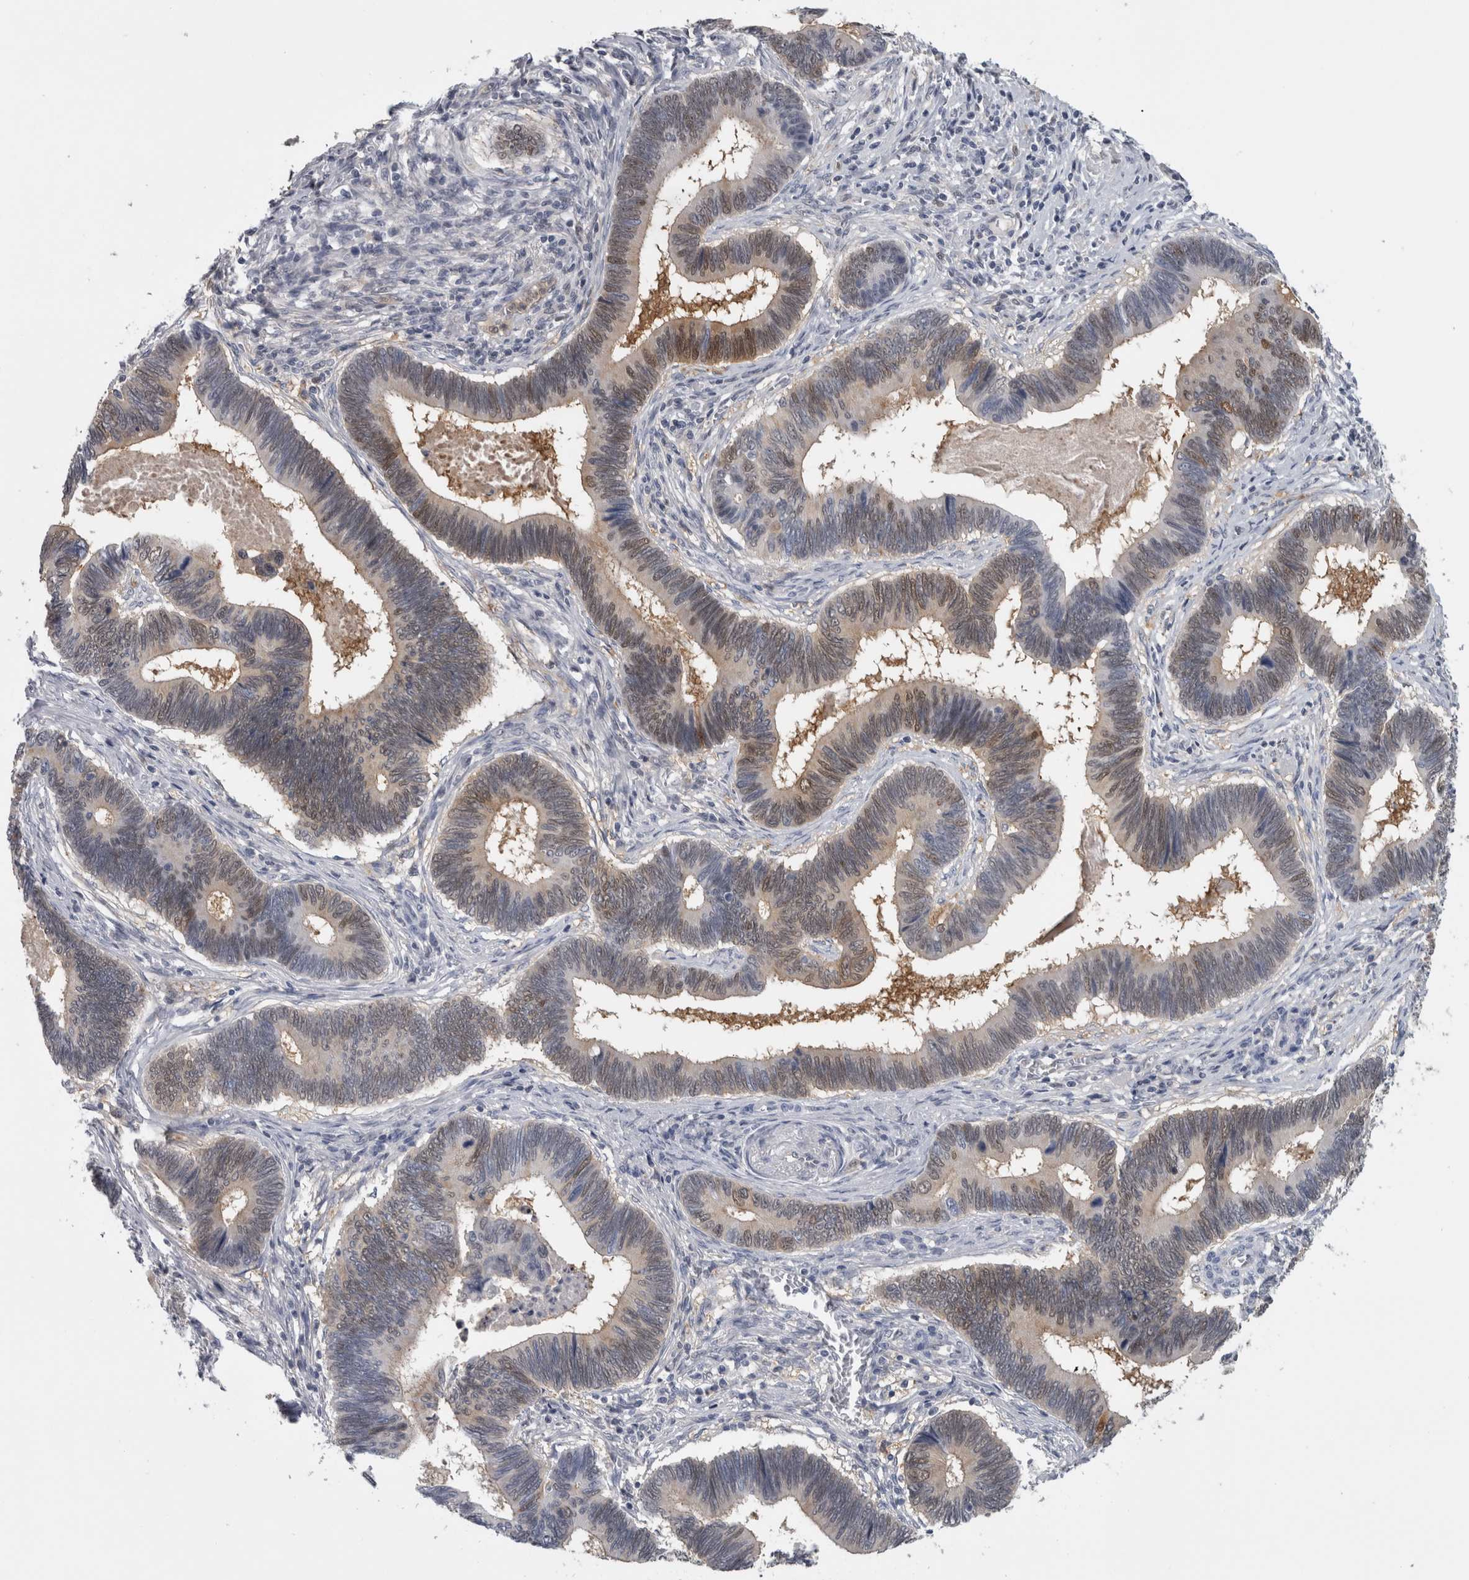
{"staining": {"intensity": "moderate", "quantity": "<25%", "location": "cytoplasmic/membranous,nuclear"}, "tissue": "pancreatic cancer", "cell_type": "Tumor cells", "image_type": "cancer", "snomed": [{"axis": "morphology", "description": "Adenocarcinoma, NOS"}, {"axis": "topography", "description": "Pancreas"}], "caption": "High-magnification brightfield microscopy of adenocarcinoma (pancreatic) stained with DAB (3,3'-diaminobenzidine) (brown) and counterstained with hematoxylin (blue). tumor cells exhibit moderate cytoplasmic/membranous and nuclear staining is seen in about<25% of cells. (DAB (3,3'-diaminobenzidine) = brown stain, brightfield microscopy at high magnification).", "gene": "NAPRT", "patient": {"sex": "female", "age": 70}}